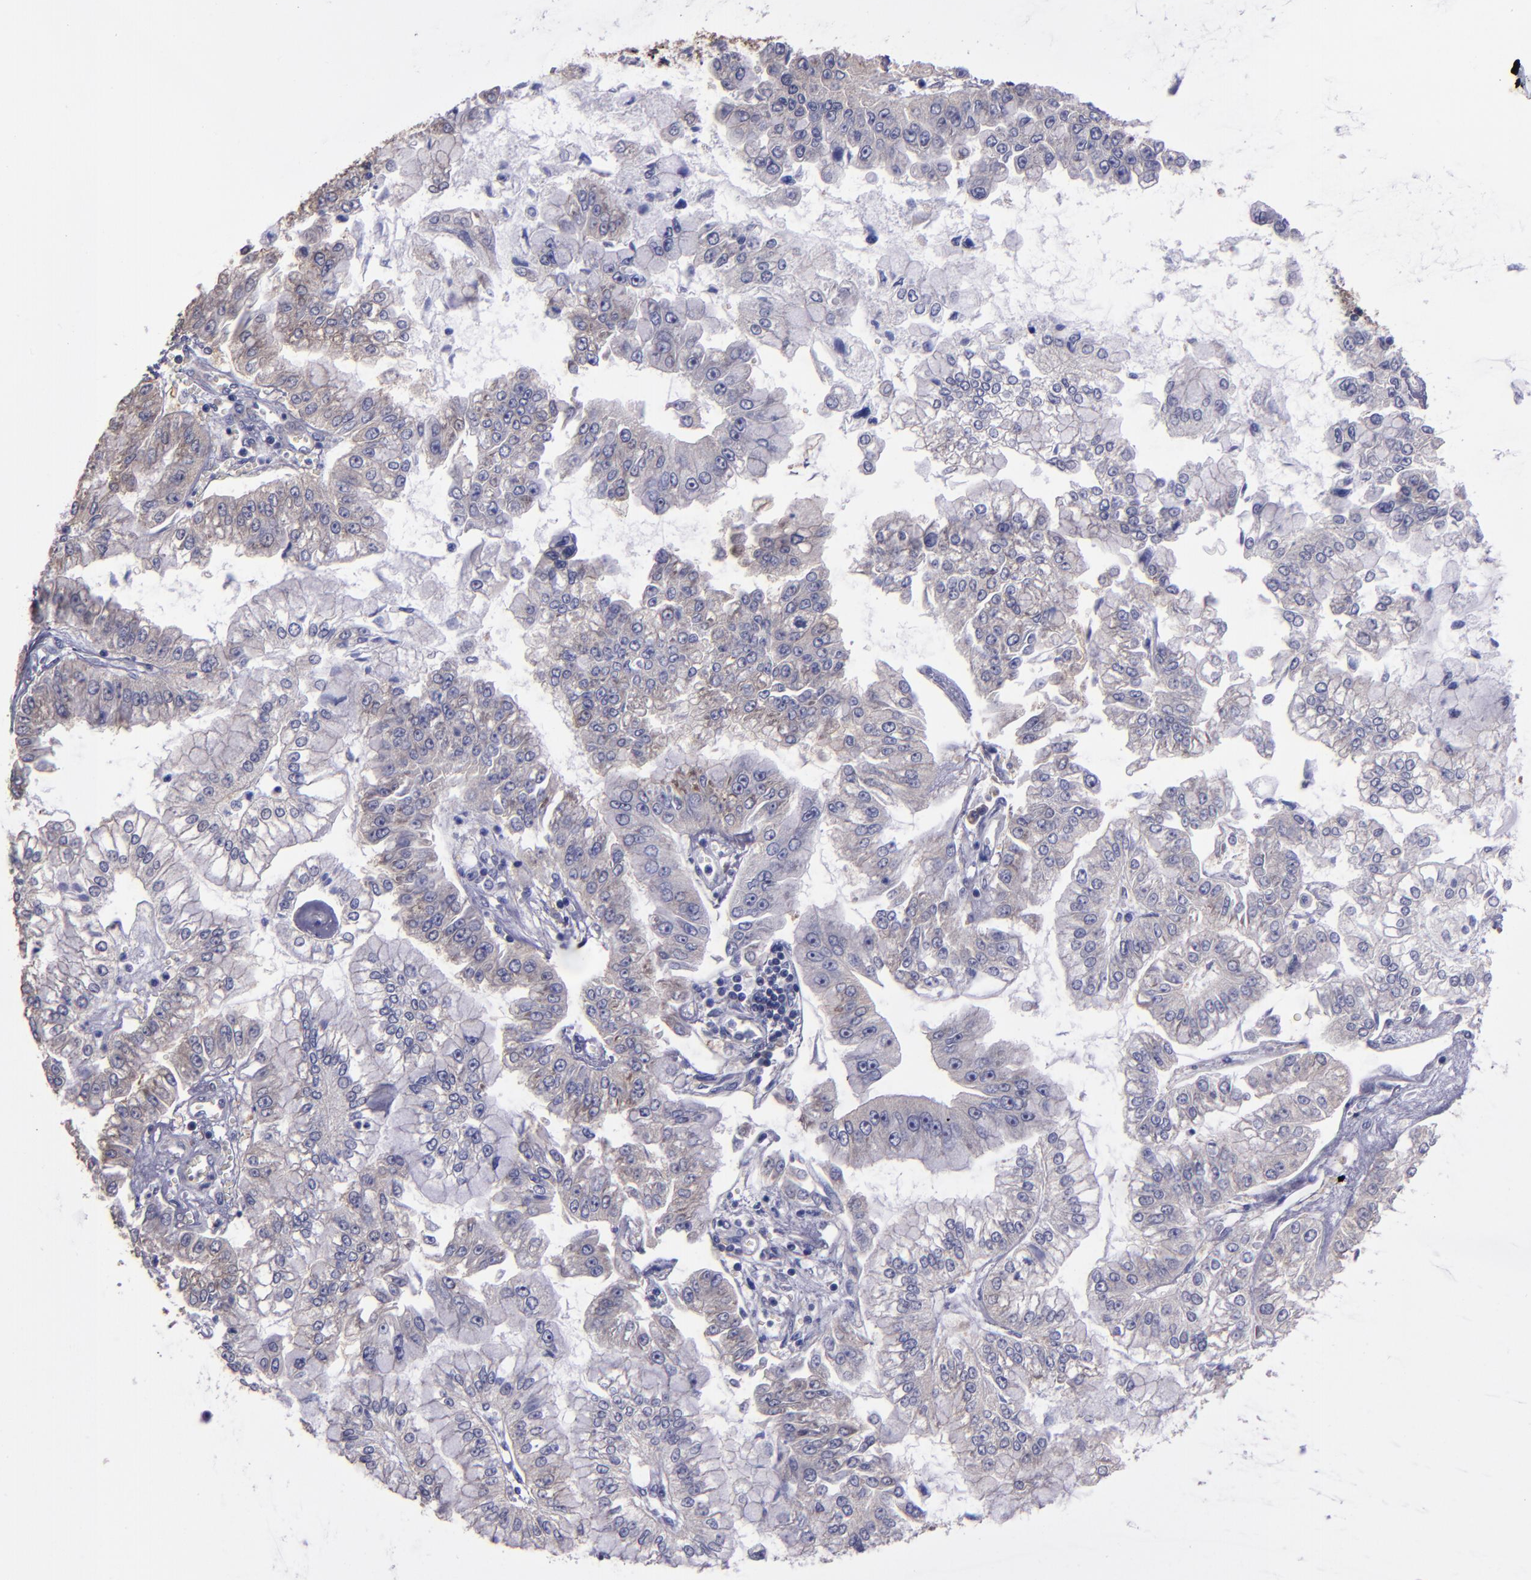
{"staining": {"intensity": "weak", "quantity": "<25%", "location": "cytoplasmic/membranous"}, "tissue": "liver cancer", "cell_type": "Tumor cells", "image_type": "cancer", "snomed": [{"axis": "morphology", "description": "Cholangiocarcinoma"}, {"axis": "topography", "description": "Liver"}], "caption": "Tumor cells show no significant expression in liver cancer. (DAB (3,3'-diaminobenzidine) immunohistochemistry (IHC) visualized using brightfield microscopy, high magnification).", "gene": "CARS1", "patient": {"sex": "female", "age": 79}}